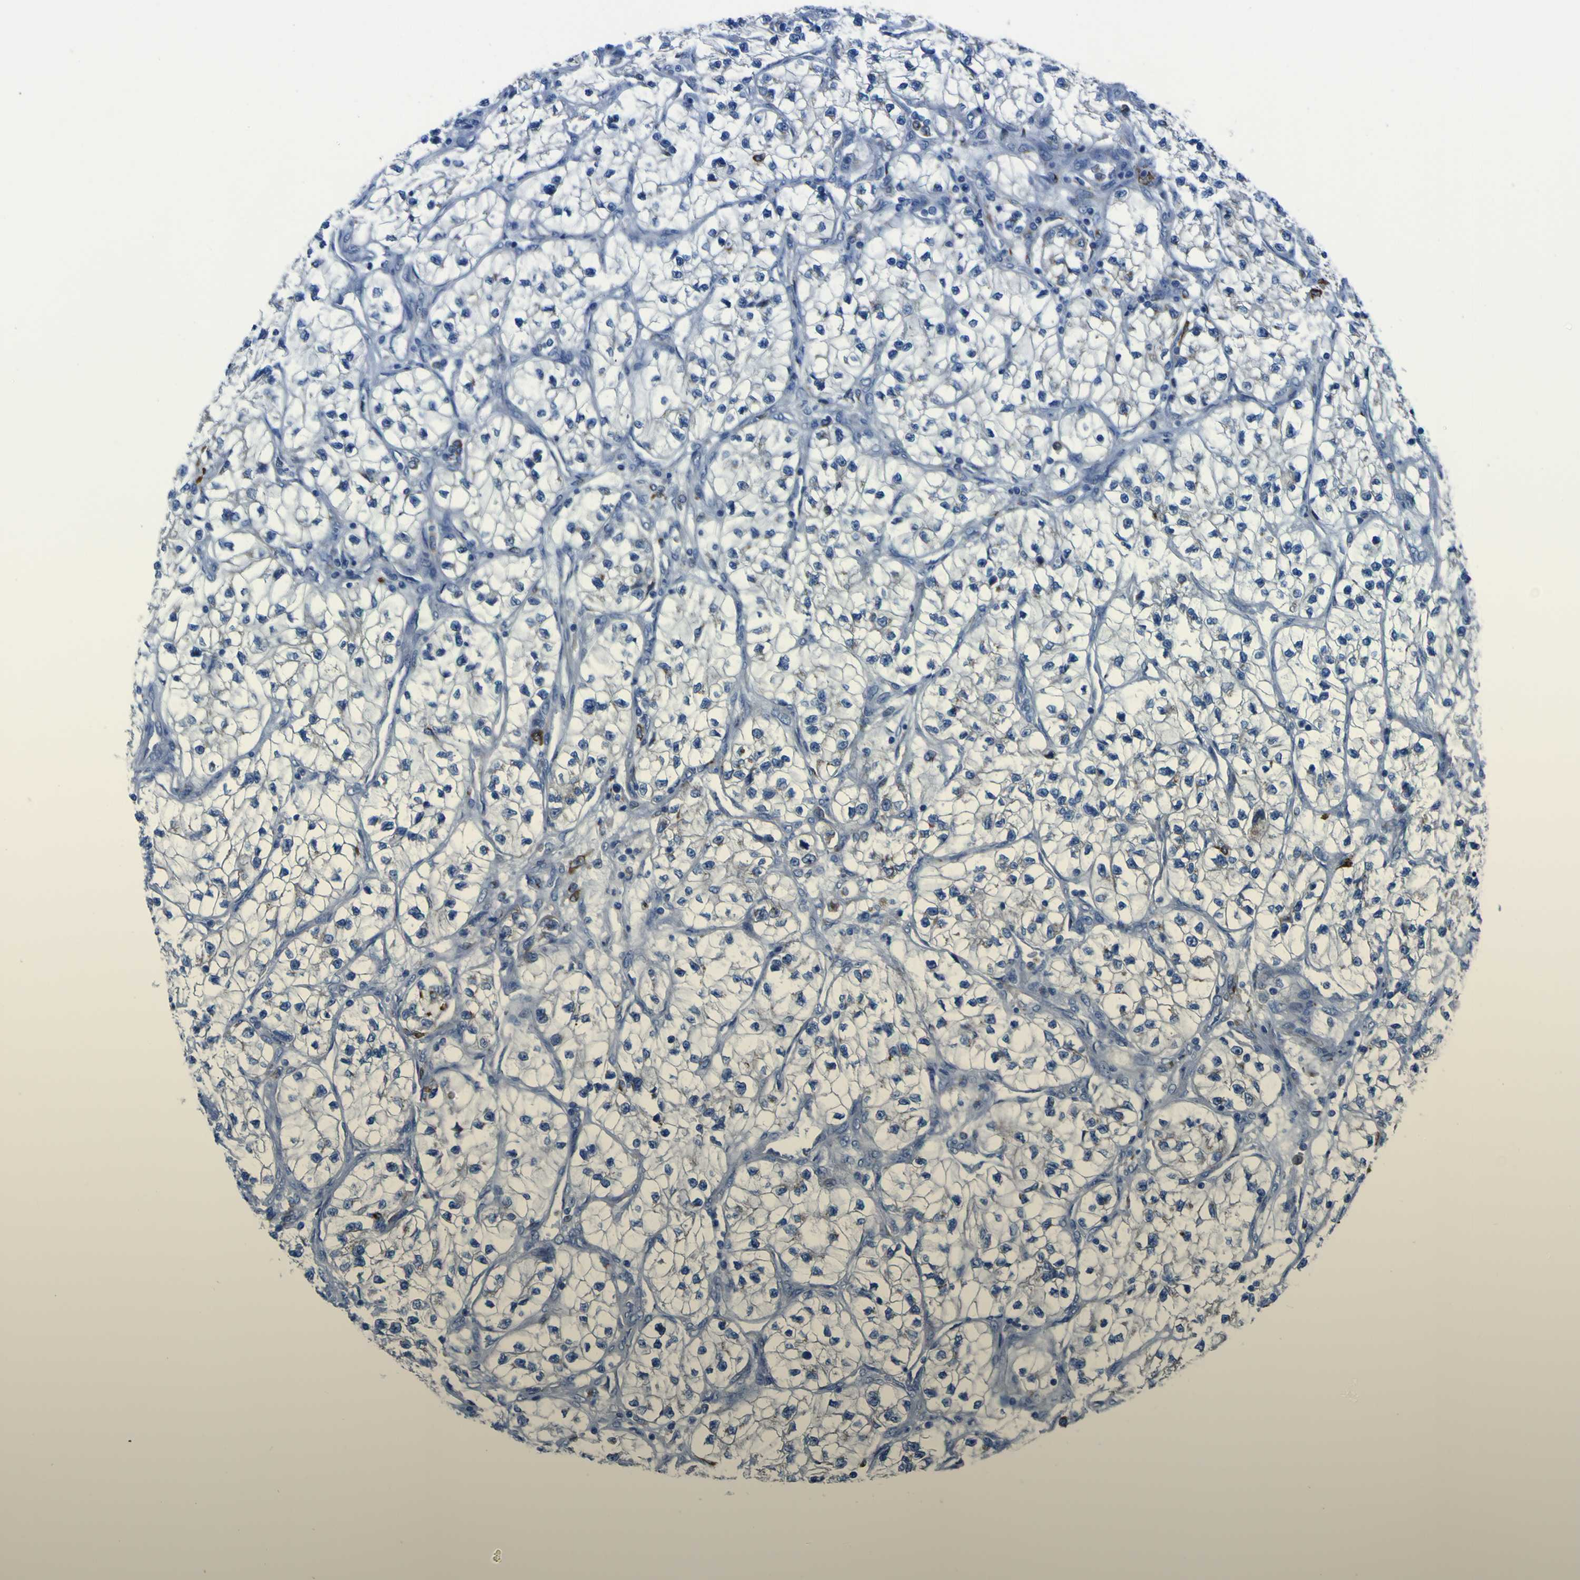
{"staining": {"intensity": "negative", "quantity": "none", "location": "none"}, "tissue": "renal cancer", "cell_type": "Tumor cells", "image_type": "cancer", "snomed": [{"axis": "morphology", "description": "Adenocarcinoma, NOS"}, {"axis": "topography", "description": "Kidney"}], "caption": "This histopathology image is of renal cancer stained with immunohistochemistry (IHC) to label a protein in brown with the nuclei are counter-stained blue. There is no expression in tumor cells. (DAB (3,3'-diaminobenzidine) immunohistochemistry visualized using brightfield microscopy, high magnification).", "gene": "CST3", "patient": {"sex": "female", "age": 57}}